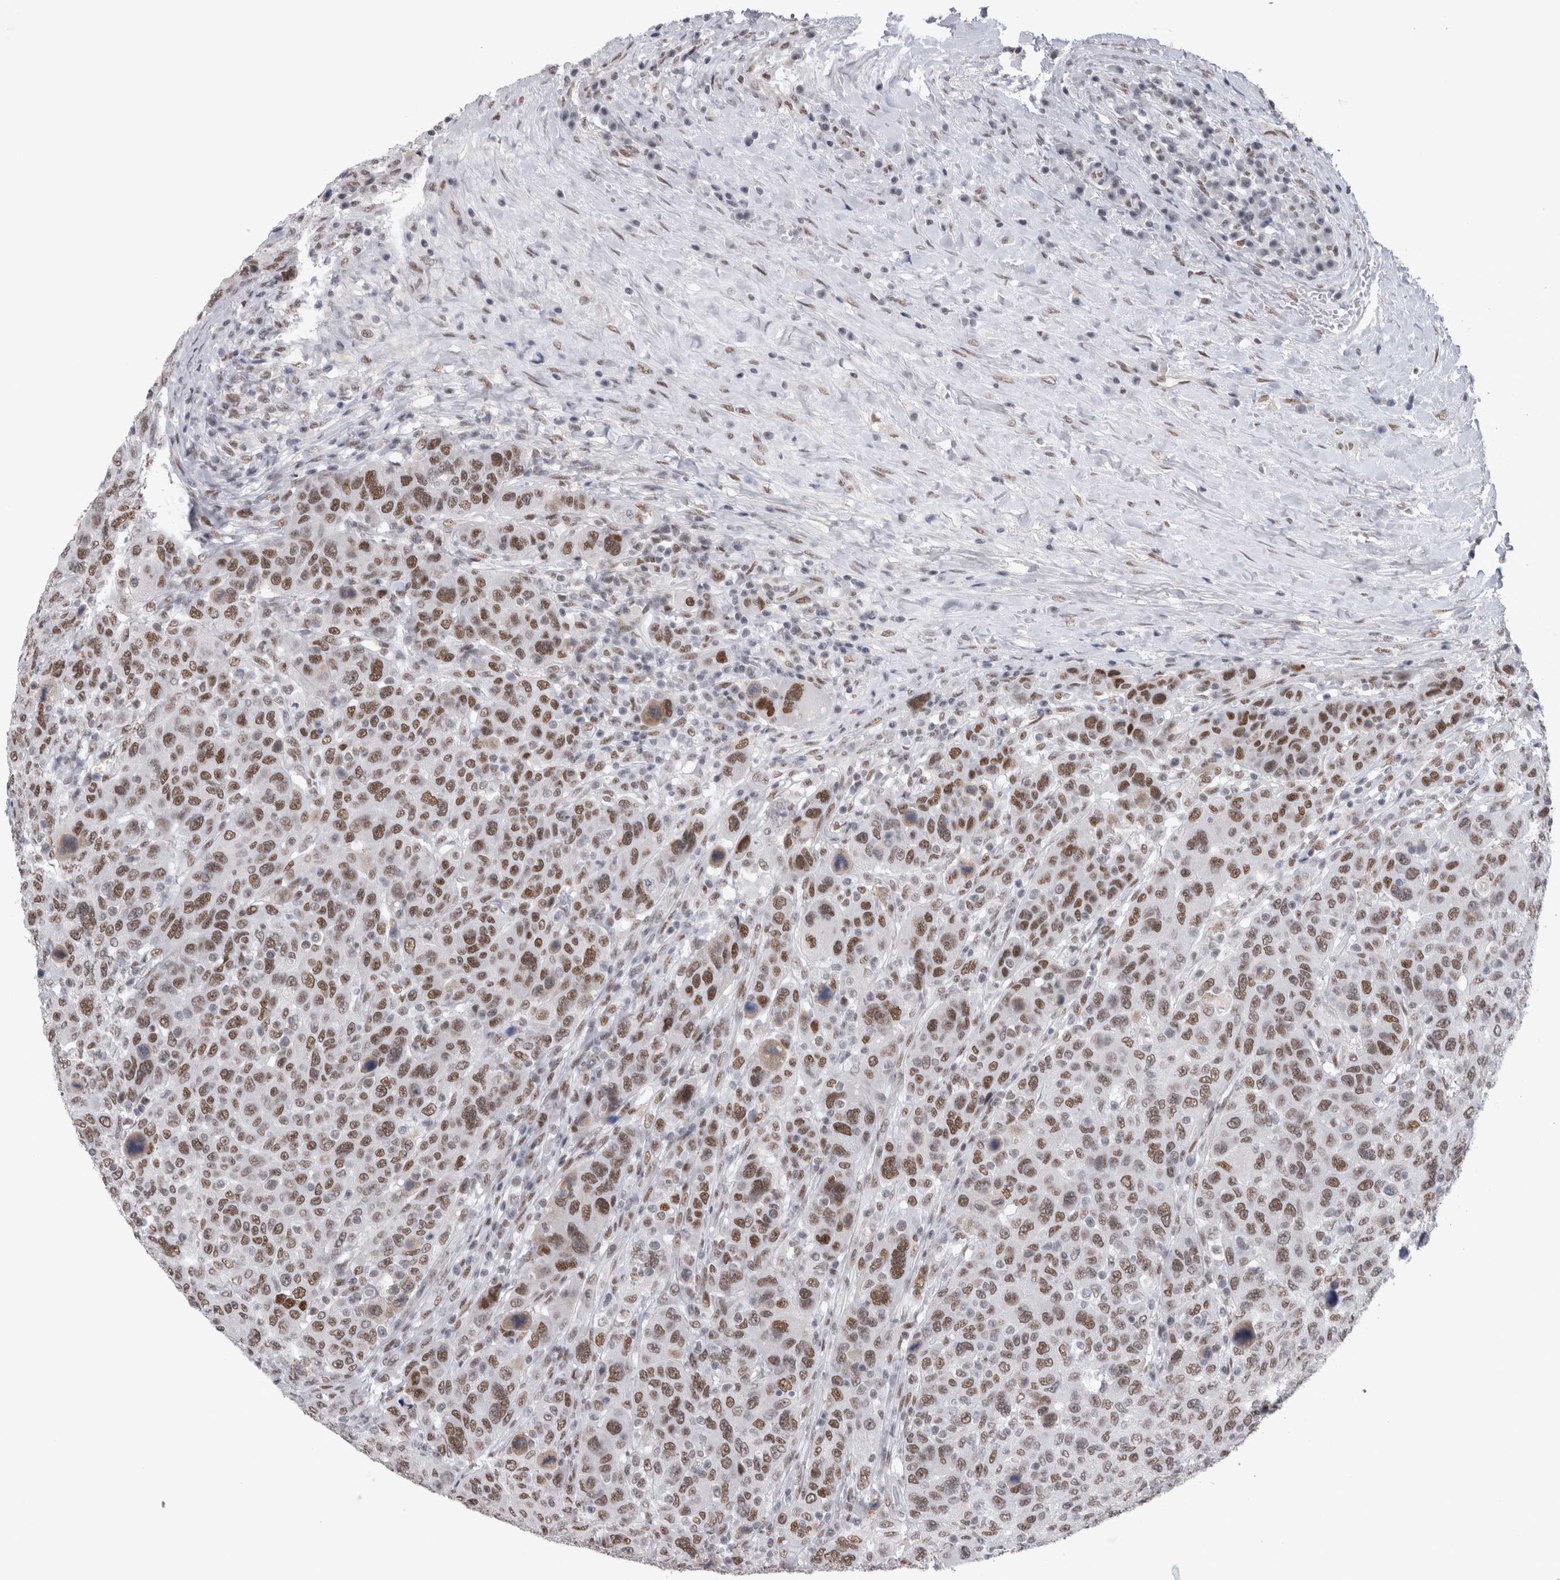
{"staining": {"intensity": "moderate", "quantity": ">75%", "location": "nuclear"}, "tissue": "breast cancer", "cell_type": "Tumor cells", "image_type": "cancer", "snomed": [{"axis": "morphology", "description": "Duct carcinoma"}, {"axis": "topography", "description": "Breast"}], "caption": "Tumor cells show moderate nuclear expression in approximately >75% of cells in intraductal carcinoma (breast).", "gene": "API5", "patient": {"sex": "female", "age": 37}}